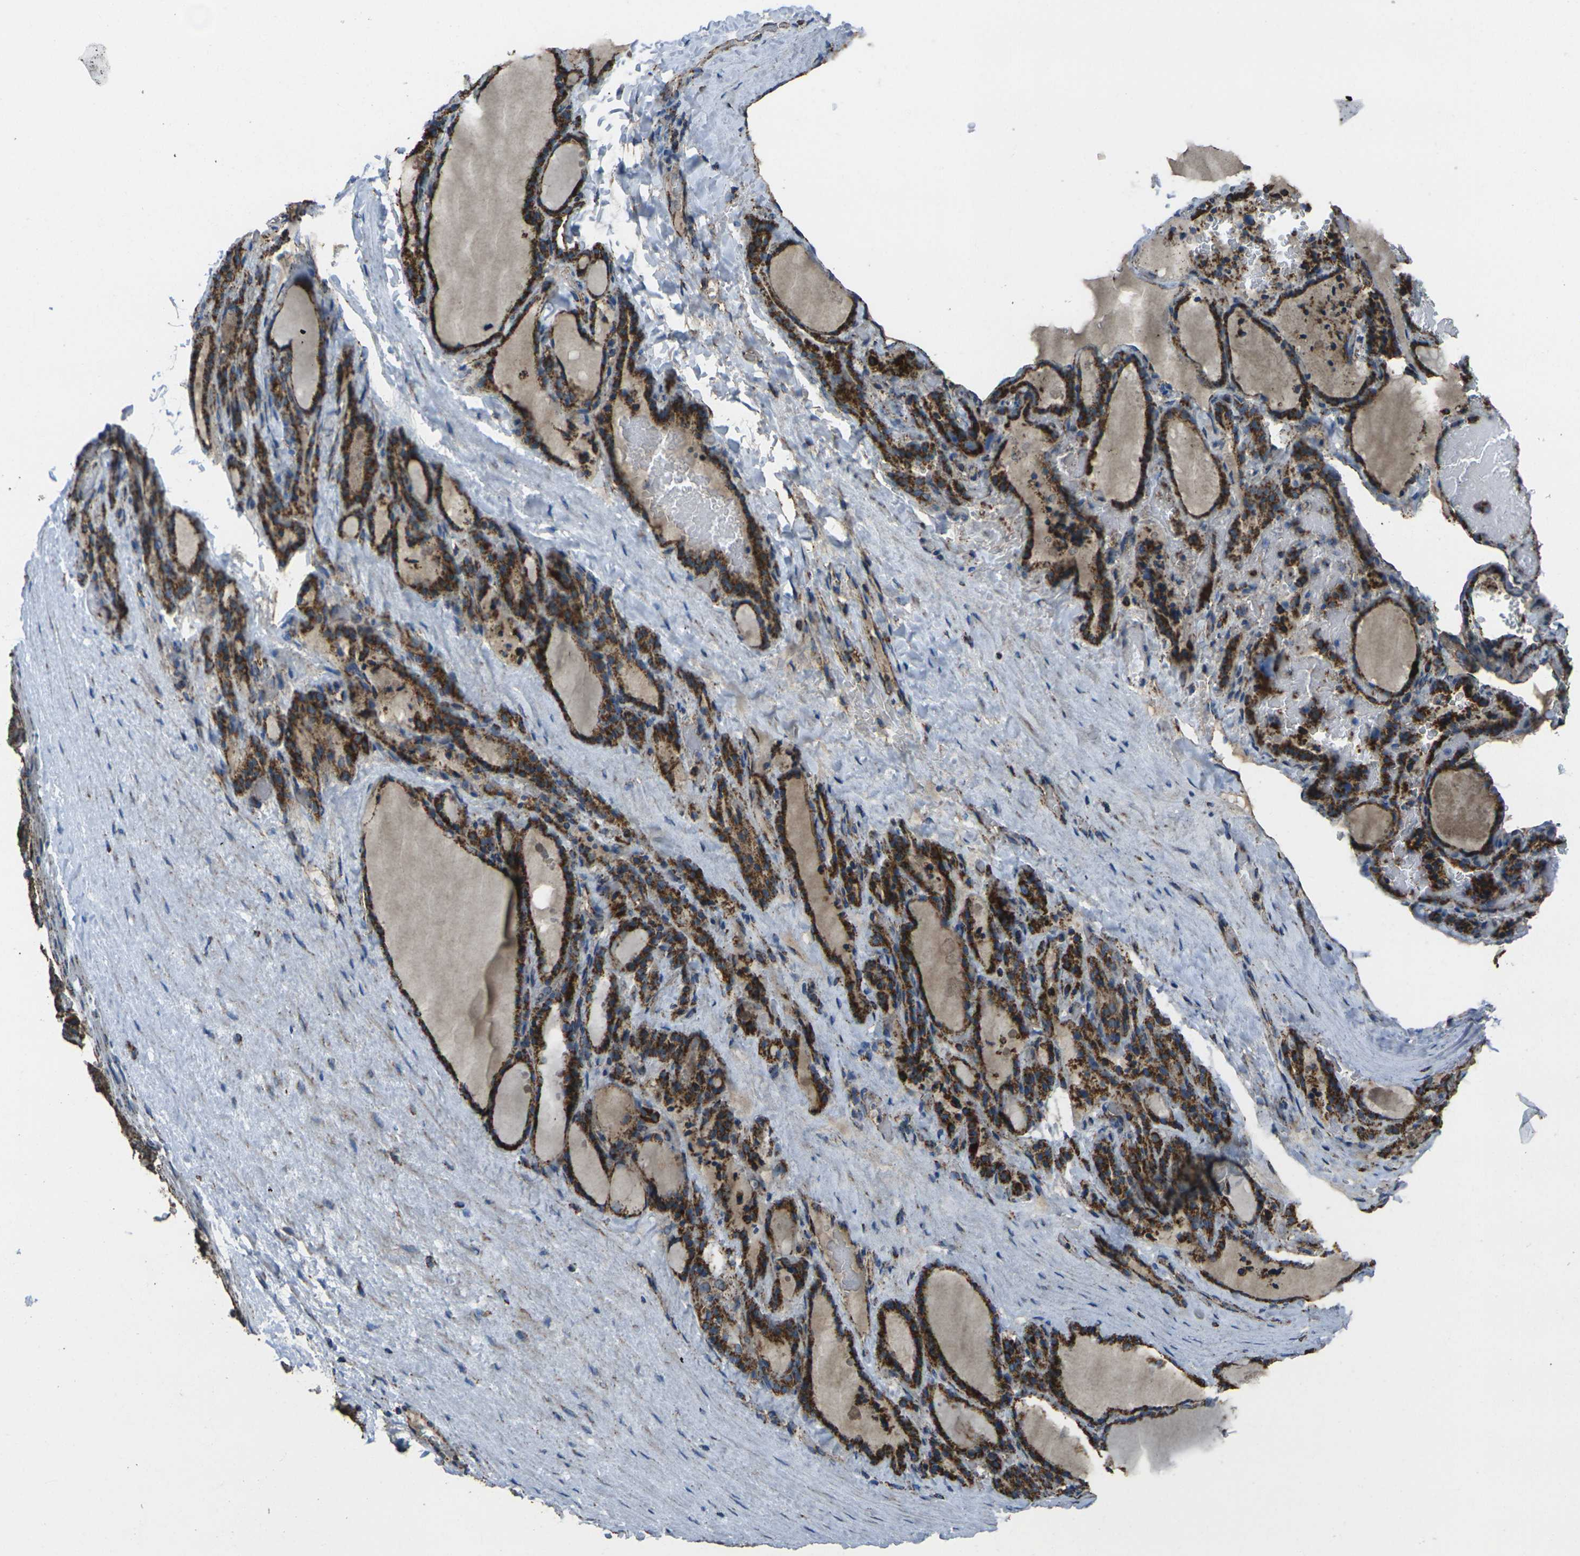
{"staining": {"intensity": "strong", "quantity": ">75%", "location": "cytoplasmic/membranous"}, "tissue": "thyroid gland", "cell_type": "Glandular cells", "image_type": "normal", "snomed": [{"axis": "morphology", "description": "Normal tissue, NOS"}, {"axis": "topography", "description": "Thyroid gland"}], "caption": "There is high levels of strong cytoplasmic/membranous staining in glandular cells of normal thyroid gland, as demonstrated by immunohistochemical staining (brown color).", "gene": "KLHL5", "patient": {"sex": "female", "age": 28}}